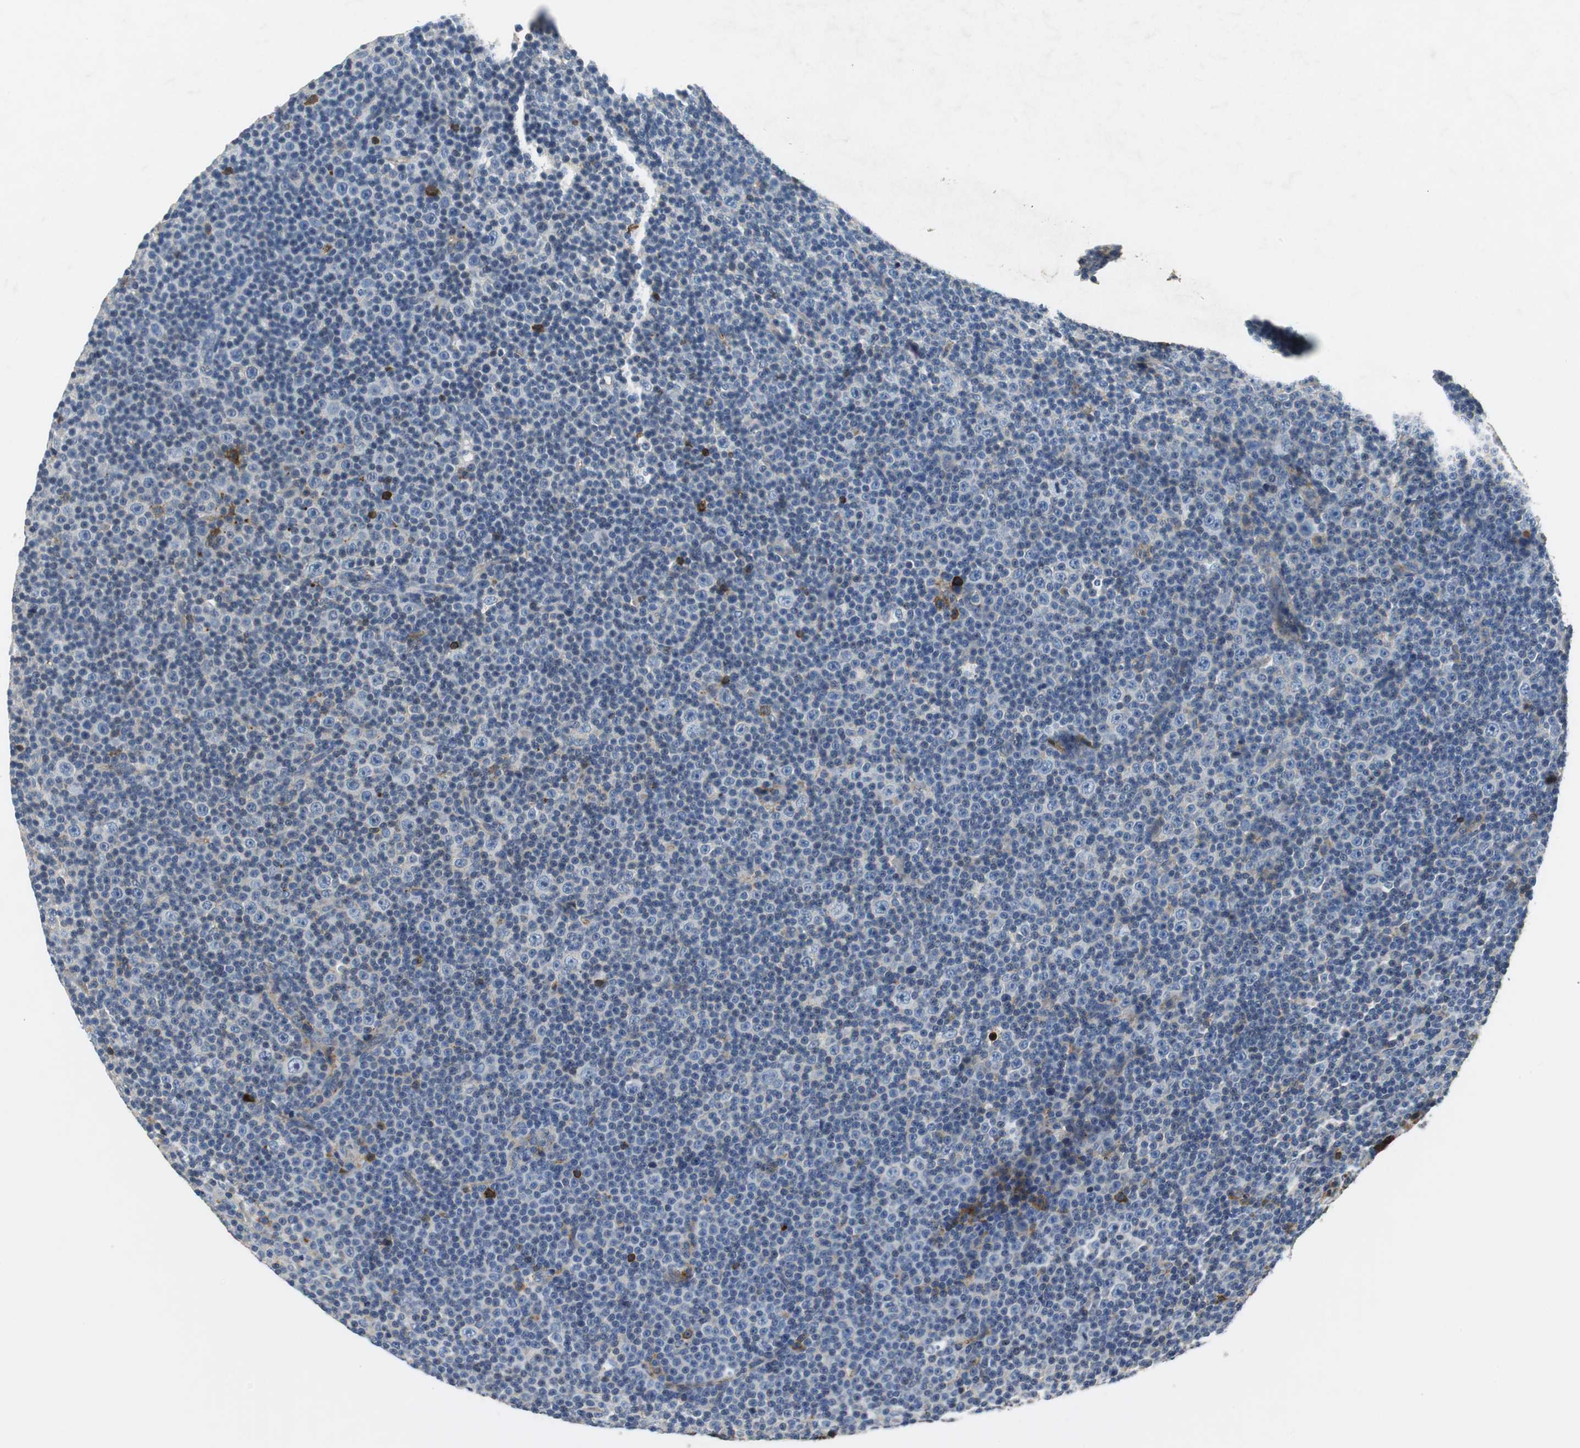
{"staining": {"intensity": "weak", "quantity": "<25%", "location": "cytoplasmic/membranous"}, "tissue": "lymphoma", "cell_type": "Tumor cells", "image_type": "cancer", "snomed": [{"axis": "morphology", "description": "Malignant lymphoma, non-Hodgkin's type, Low grade"}, {"axis": "topography", "description": "Lymph node"}], "caption": "High magnification brightfield microscopy of low-grade malignant lymphoma, non-Hodgkin's type stained with DAB (brown) and counterstained with hematoxylin (blue): tumor cells show no significant staining.", "gene": "ORM1", "patient": {"sex": "female", "age": 67}}